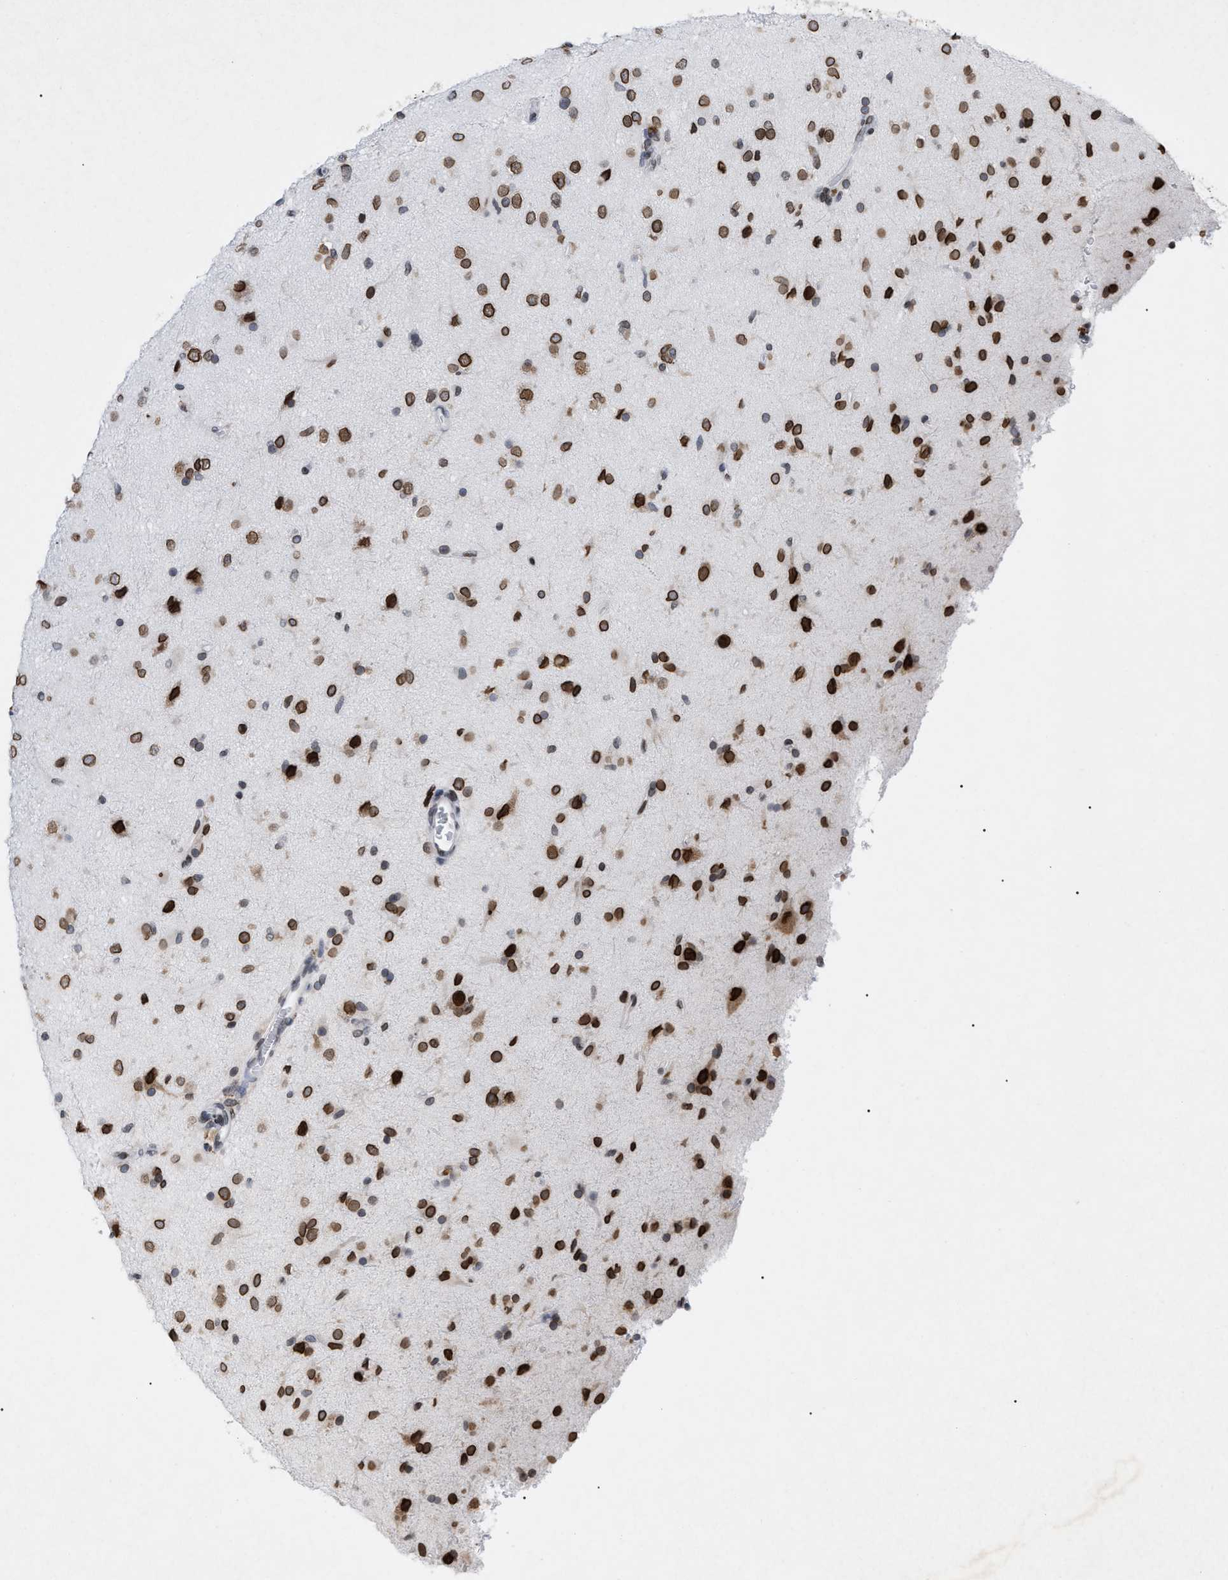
{"staining": {"intensity": "strong", "quantity": ">75%", "location": "cytoplasmic/membranous,nuclear"}, "tissue": "glioma", "cell_type": "Tumor cells", "image_type": "cancer", "snomed": [{"axis": "morphology", "description": "Glioma, malignant, Low grade"}, {"axis": "topography", "description": "Brain"}], "caption": "The micrograph exhibits a brown stain indicating the presence of a protein in the cytoplasmic/membranous and nuclear of tumor cells in low-grade glioma (malignant).", "gene": "TPR", "patient": {"sex": "male", "age": 65}}